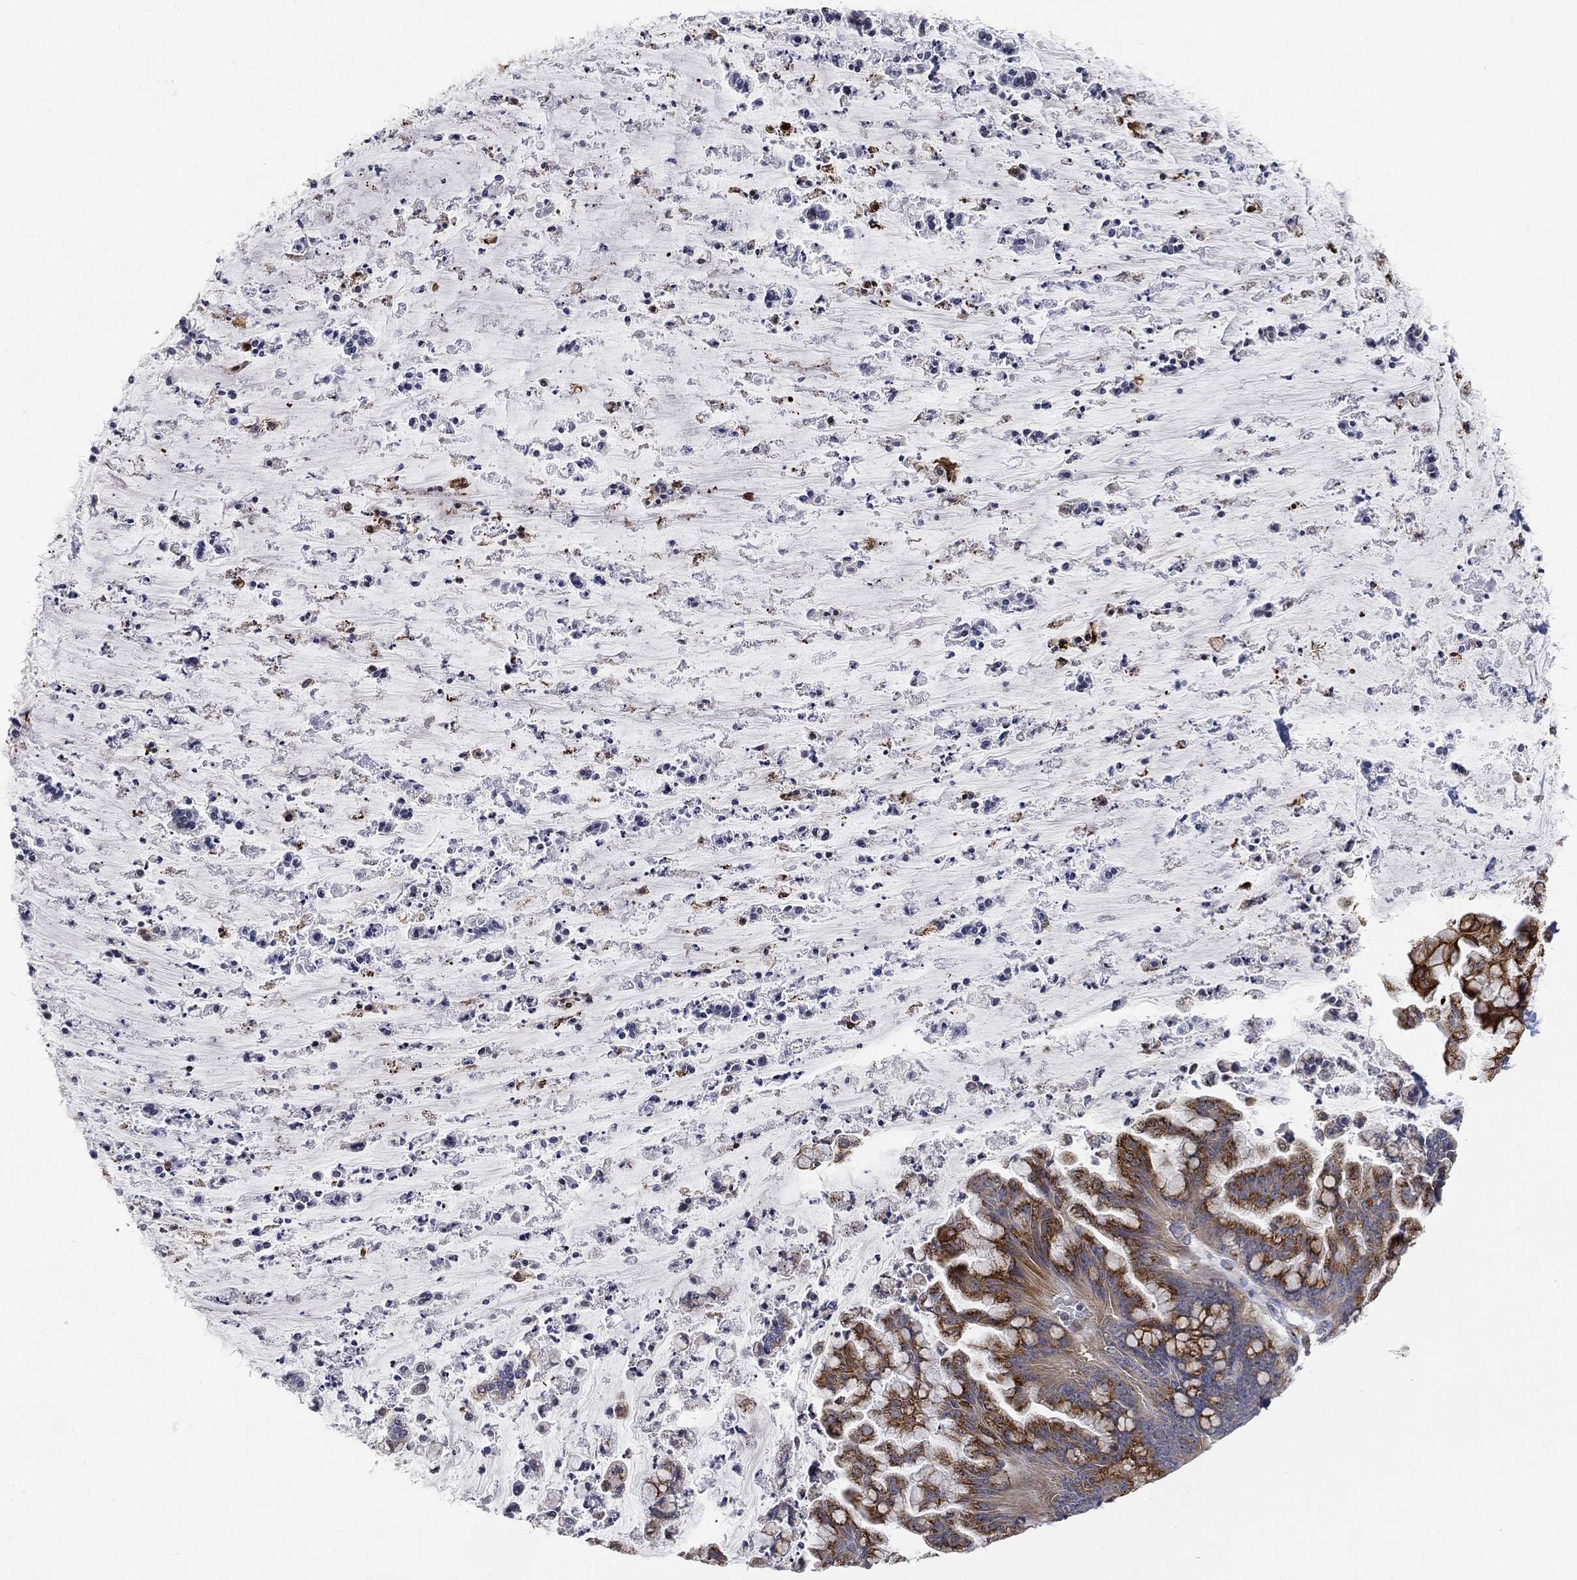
{"staining": {"intensity": "strong", "quantity": ">75%", "location": "cytoplasmic/membranous"}, "tissue": "ovarian cancer", "cell_type": "Tumor cells", "image_type": "cancer", "snomed": [{"axis": "morphology", "description": "Cystadenocarcinoma, mucinous, NOS"}, {"axis": "topography", "description": "Ovary"}], "caption": "Immunohistochemistry staining of ovarian mucinous cystadenocarcinoma, which displays high levels of strong cytoplasmic/membranous staining in approximately >75% of tumor cells indicating strong cytoplasmic/membranous protein positivity. The staining was performed using DAB (brown) for protein detection and nuclei were counterstained in hematoxylin (blue).", "gene": "TICAM1", "patient": {"sex": "female", "age": 67}}